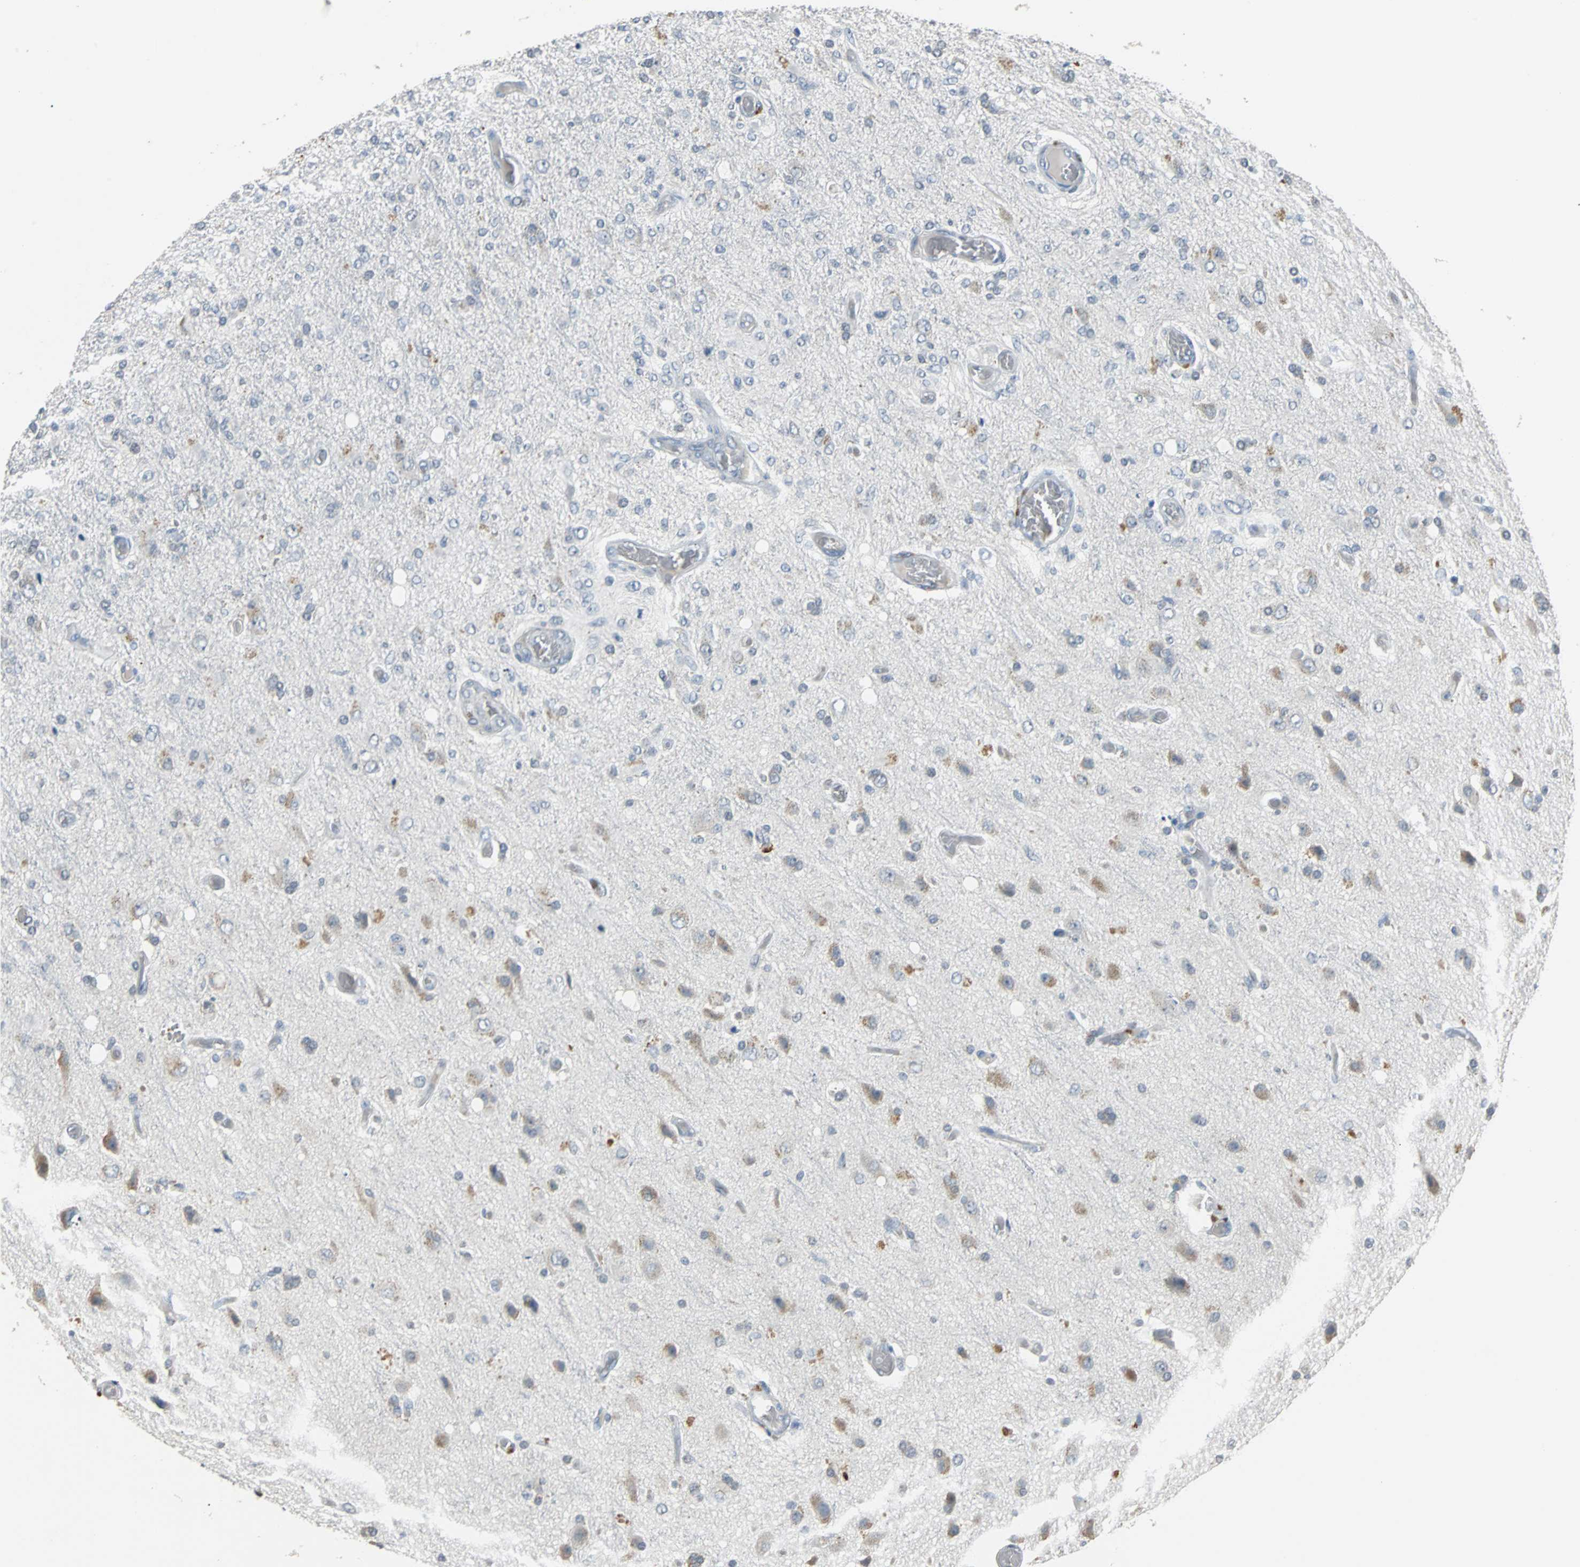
{"staining": {"intensity": "negative", "quantity": "none", "location": "none"}, "tissue": "glioma", "cell_type": "Tumor cells", "image_type": "cancer", "snomed": [{"axis": "morphology", "description": "Normal tissue, NOS"}, {"axis": "morphology", "description": "Glioma, malignant, High grade"}, {"axis": "topography", "description": "Cerebral cortex"}], "caption": "Immunohistochemistry of glioma reveals no expression in tumor cells.", "gene": "HLX", "patient": {"sex": "male", "age": 77}}